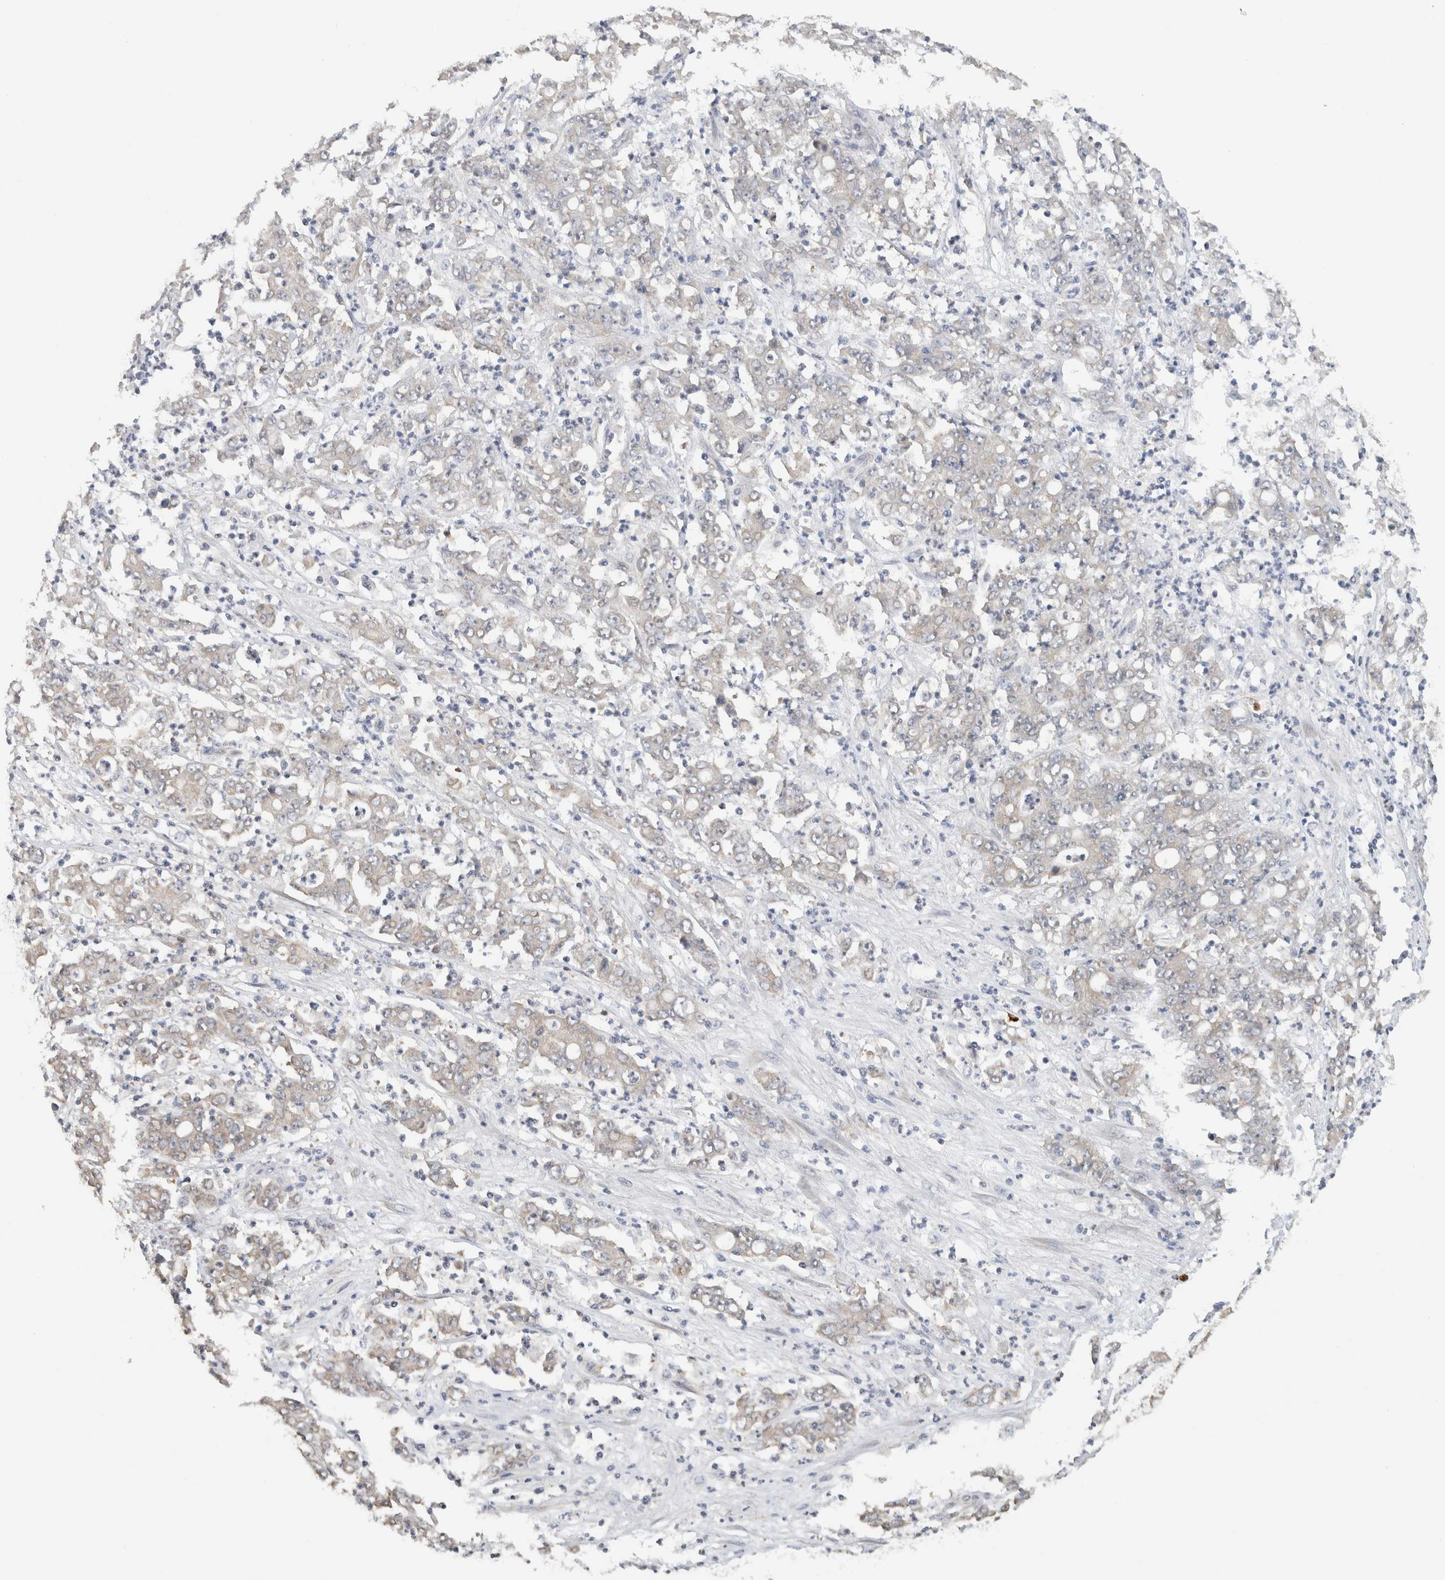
{"staining": {"intensity": "weak", "quantity": "25%-75%", "location": "cytoplasmic/membranous"}, "tissue": "stomach cancer", "cell_type": "Tumor cells", "image_type": "cancer", "snomed": [{"axis": "morphology", "description": "Adenocarcinoma, NOS"}, {"axis": "topography", "description": "Stomach, lower"}], "caption": "Brown immunohistochemical staining in human adenocarcinoma (stomach) exhibits weak cytoplasmic/membranous staining in about 25%-75% of tumor cells.", "gene": "PUM1", "patient": {"sex": "female", "age": 71}}